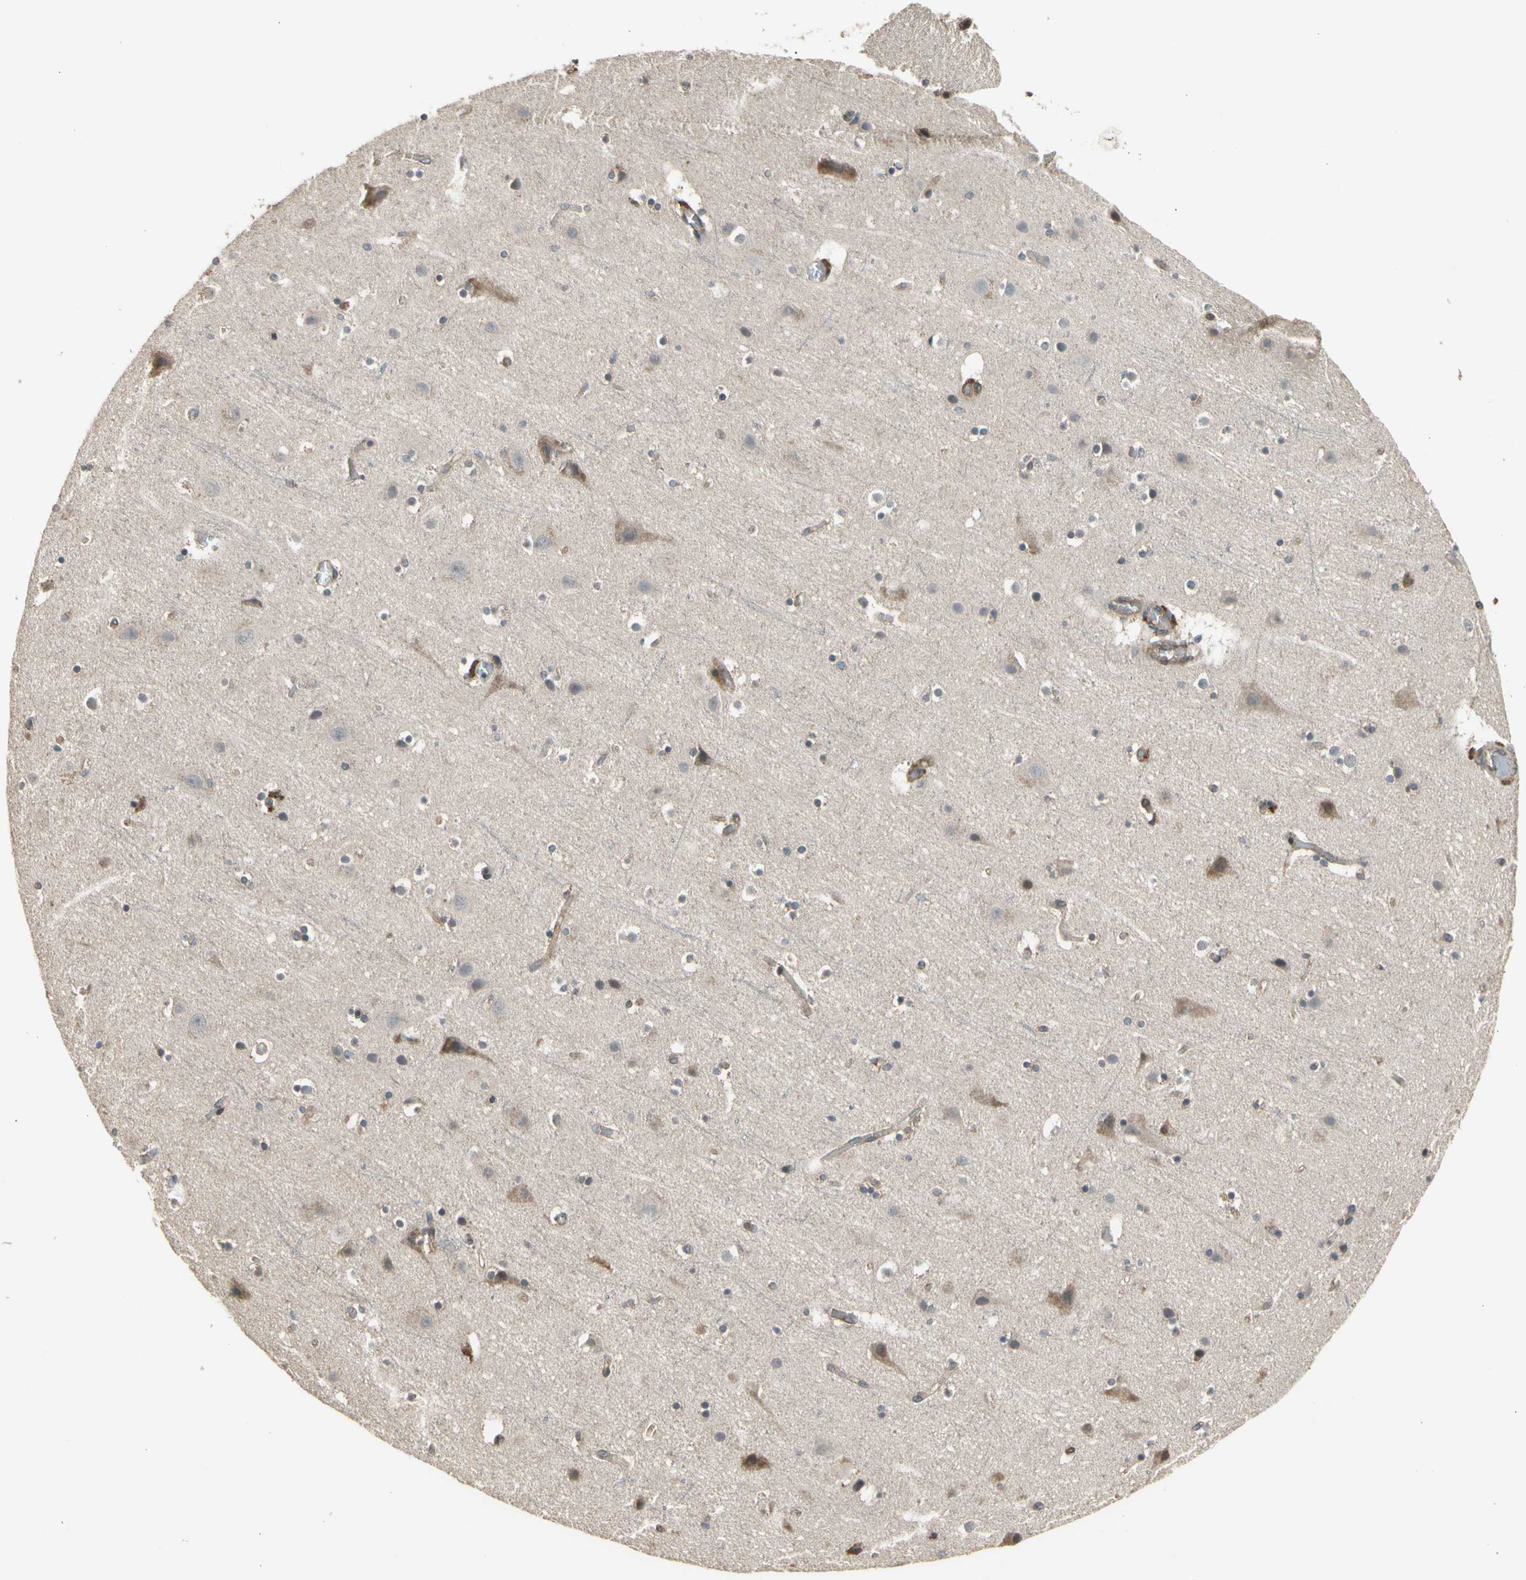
{"staining": {"intensity": "moderate", "quantity": ">75%", "location": "cytoplasmic/membranous"}, "tissue": "cerebral cortex", "cell_type": "Endothelial cells", "image_type": "normal", "snomed": [{"axis": "morphology", "description": "Normal tissue, NOS"}, {"axis": "topography", "description": "Cerebral cortex"}], "caption": "Immunohistochemistry (IHC) (DAB) staining of unremarkable cerebral cortex demonstrates moderate cytoplasmic/membranous protein staining in approximately >75% of endothelial cells.", "gene": "EFNB2", "patient": {"sex": "male", "age": 45}}